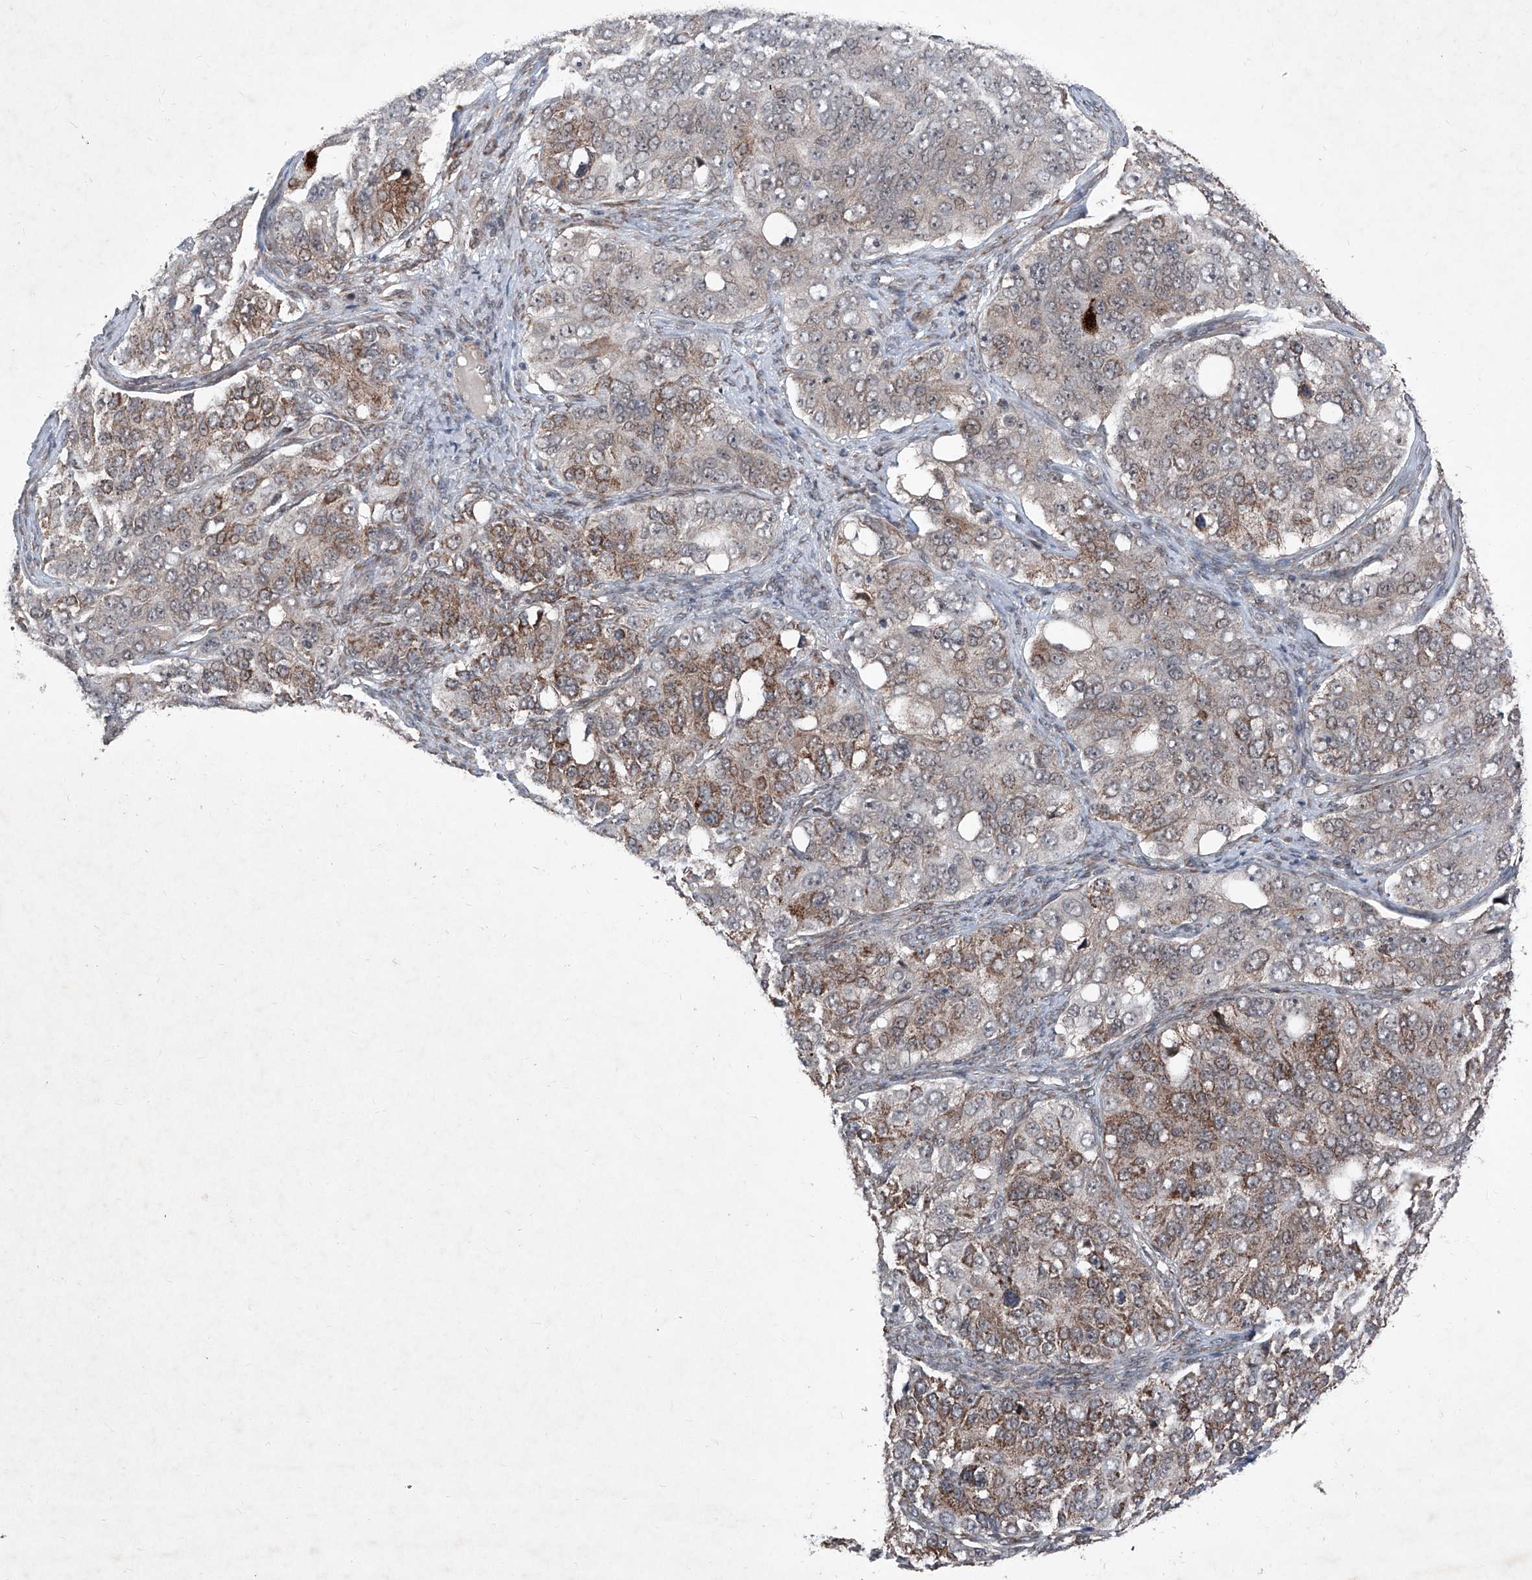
{"staining": {"intensity": "moderate", "quantity": ">75%", "location": "cytoplasmic/membranous"}, "tissue": "ovarian cancer", "cell_type": "Tumor cells", "image_type": "cancer", "snomed": [{"axis": "morphology", "description": "Carcinoma, endometroid"}, {"axis": "topography", "description": "Ovary"}], "caption": "Ovarian endometroid carcinoma tissue reveals moderate cytoplasmic/membranous staining in approximately >75% of tumor cells, visualized by immunohistochemistry.", "gene": "COA7", "patient": {"sex": "female", "age": 51}}